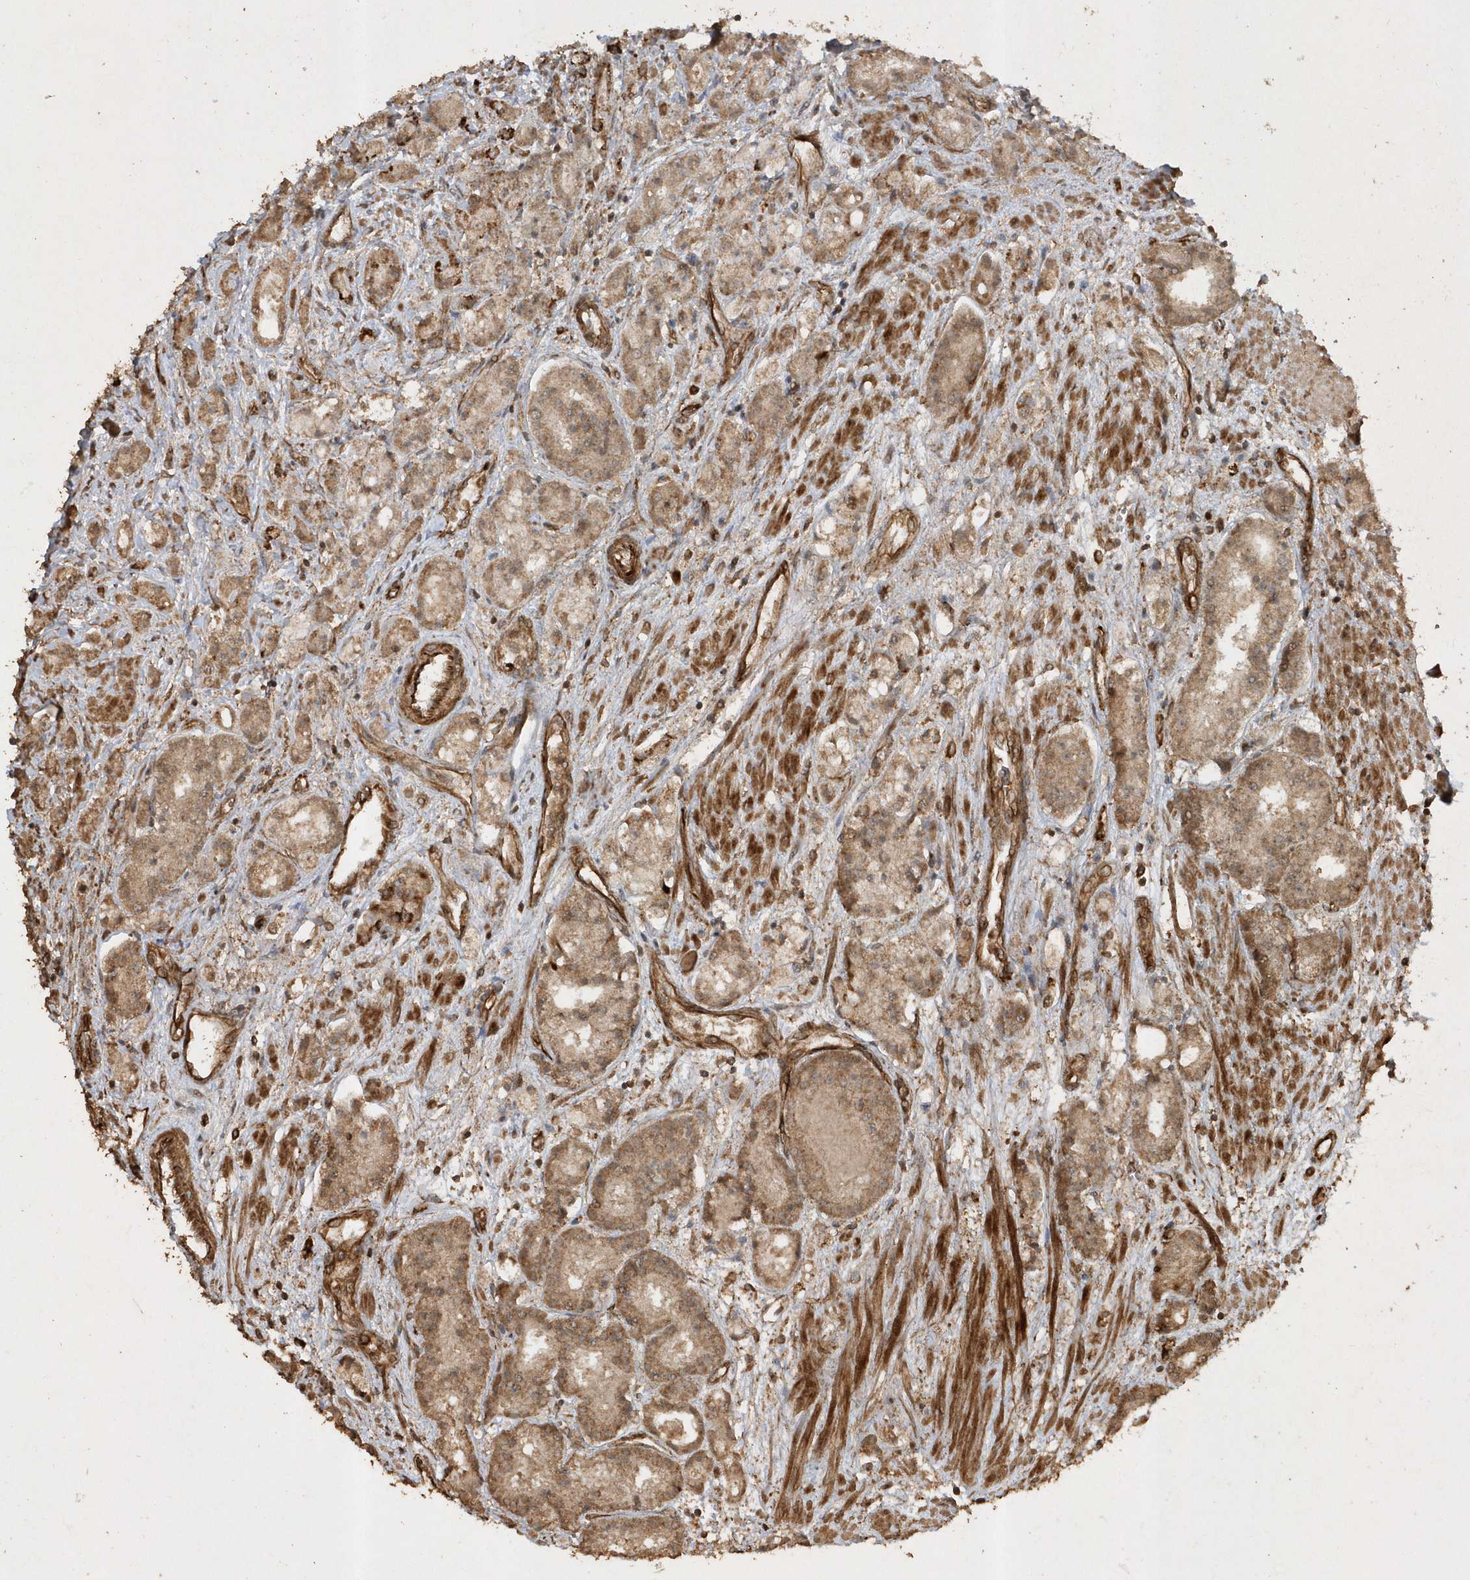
{"staining": {"intensity": "moderate", "quantity": ">75%", "location": "cytoplasmic/membranous"}, "tissue": "prostate cancer", "cell_type": "Tumor cells", "image_type": "cancer", "snomed": [{"axis": "morphology", "description": "Adenocarcinoma, High grade"}, {"axis": "topography", "description": "Prostate"}], "caption": "Brown immunohistochemical staining in human prostate cancer exhibits moderate cytoplasmic/membranous staining in approximately >75% of tumor cells.", "gene": "AVPI1", "patient": {"sex": "male", "age": 60}}